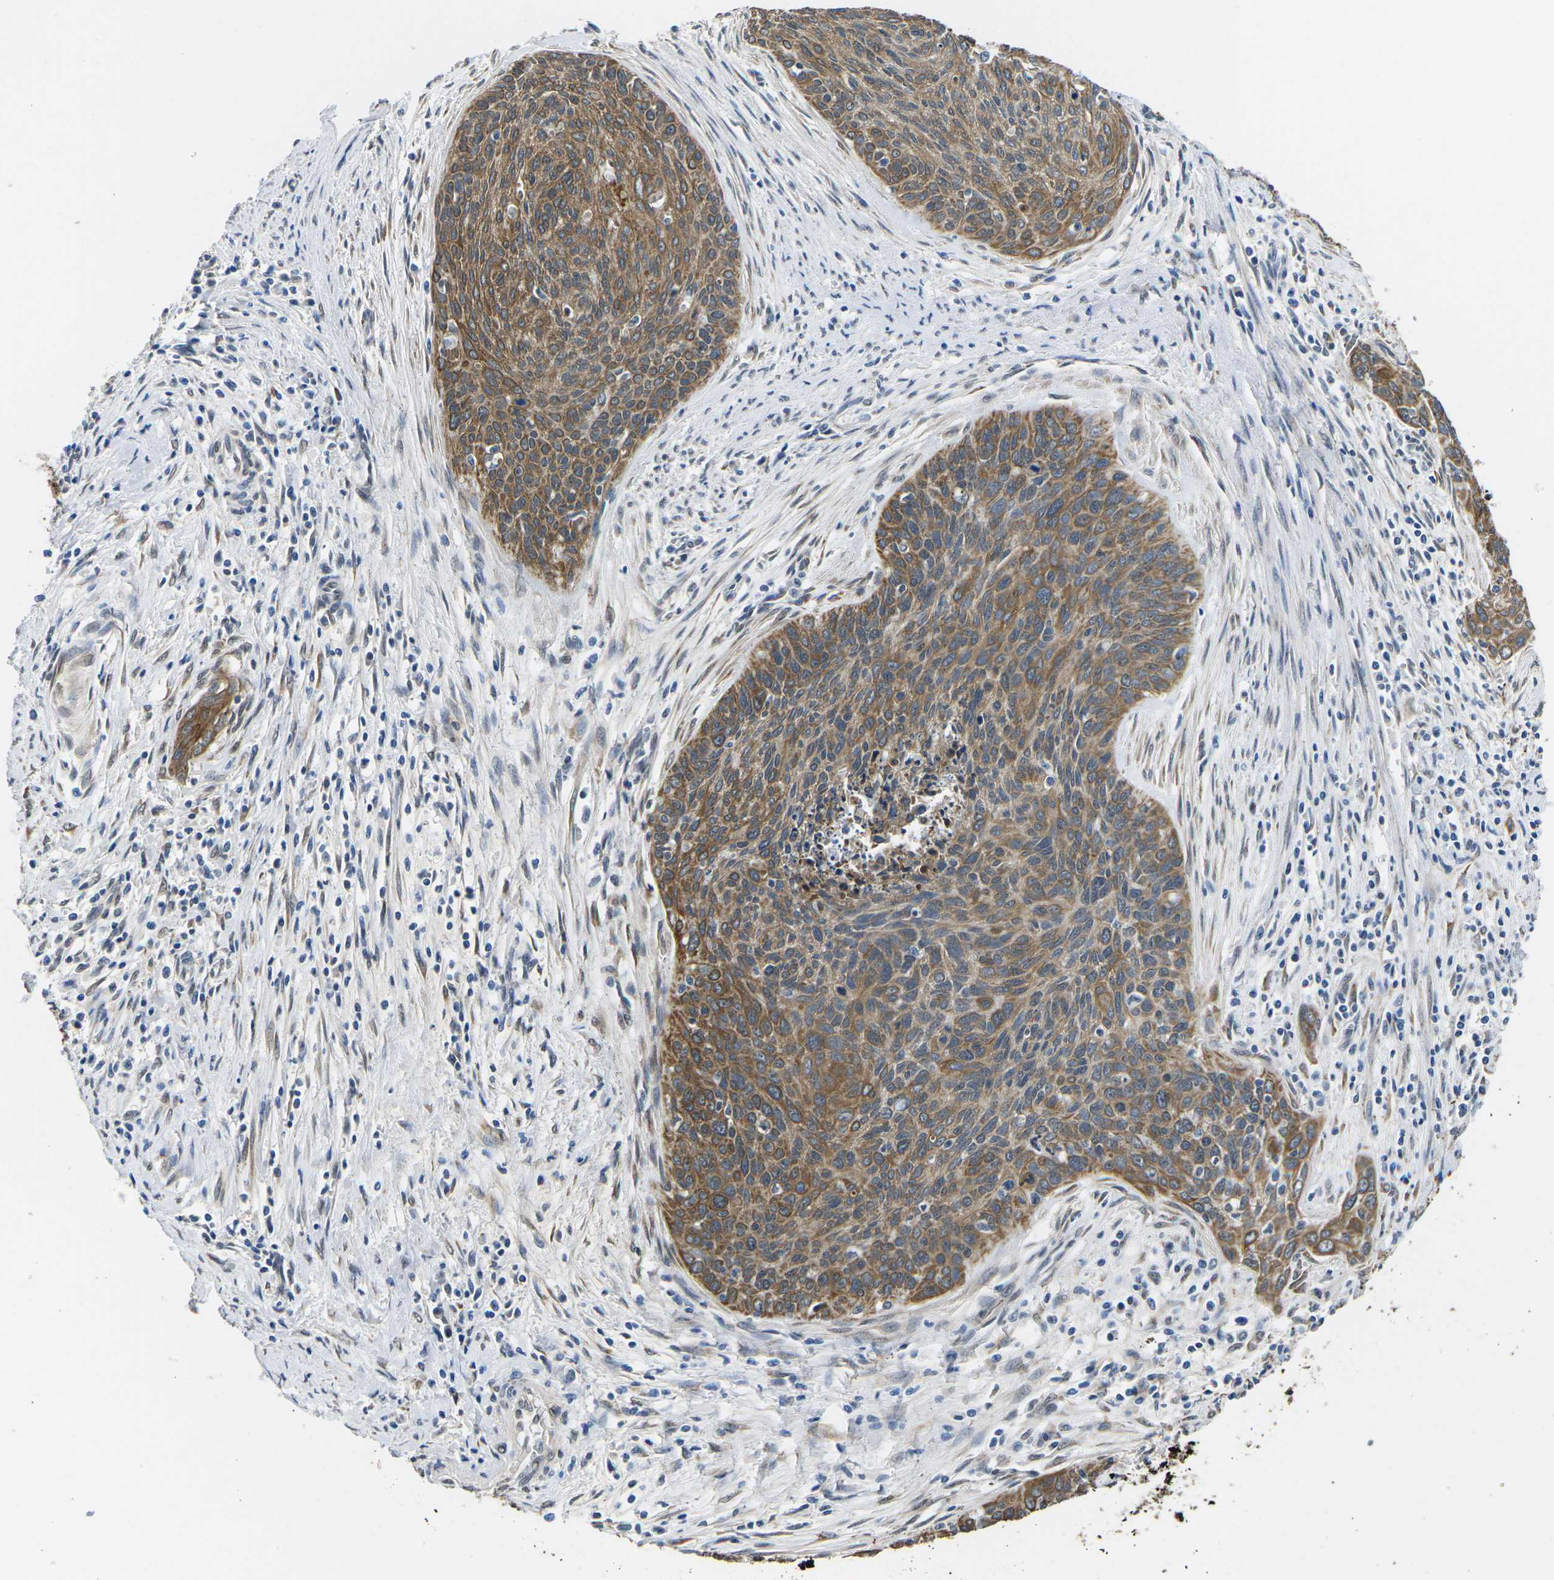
{"staining": {"intensity": "moderate", "quantity": ">75%", "location": "cytoplasmic/membranous"}, "tissue": "cervical cancer", "cell_type": "Tumor cells", "image_type": "cancer", "snomed": [{"axis": "morphology", "description": "Squamous cell carcinoma, NOS"}, {"axis": "topography", "description": "Cervix"}], "caption": "This is an image of immunohistochemistry staining of squamous cell carcinoma (cervical), which shows moderate positivity in the cytoplasmic/membranous of tumor cells.", "gene": "SCNN1B", "patient": {"sex": "female", "age": 55}}